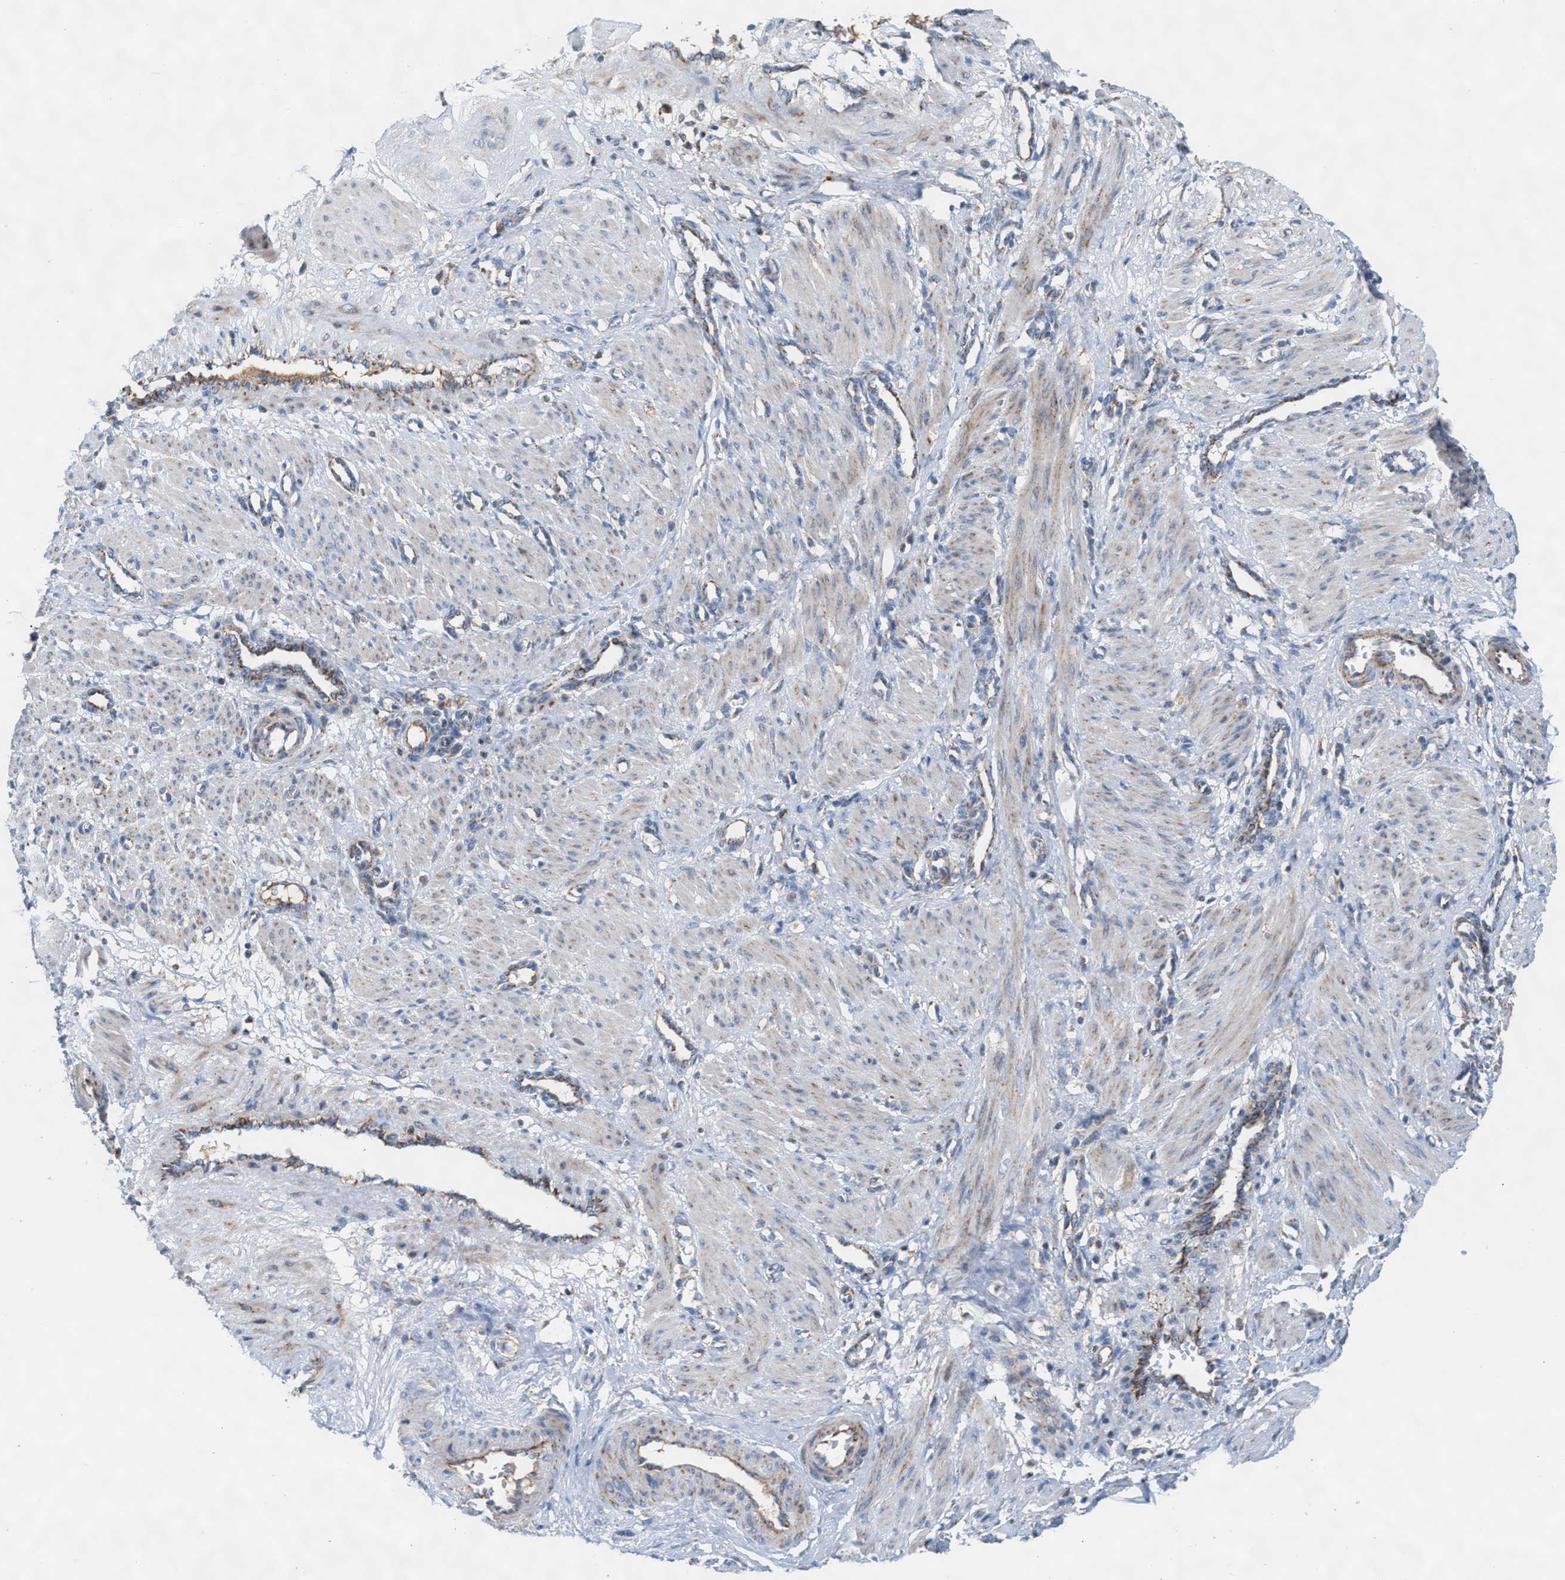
{"staining": {"intensity": "weak", "quantity": "<25%", "location": "cytoplasmic/membranous"}, "tissue": "smooth muscle", "cell_type": "Smooth muscle cells", "image_type": "normal", "snomed": [{"axis": "morphology", "description": "Normal tissue, NOS"}, {"axis": "topography", "description": "Endometrium"}], "caption": "The image reveals no significant expression in smooth muscle cells of smooth muscle.", "gene": "PMPCA", "patient": {"sex": "female", "age": 33}}